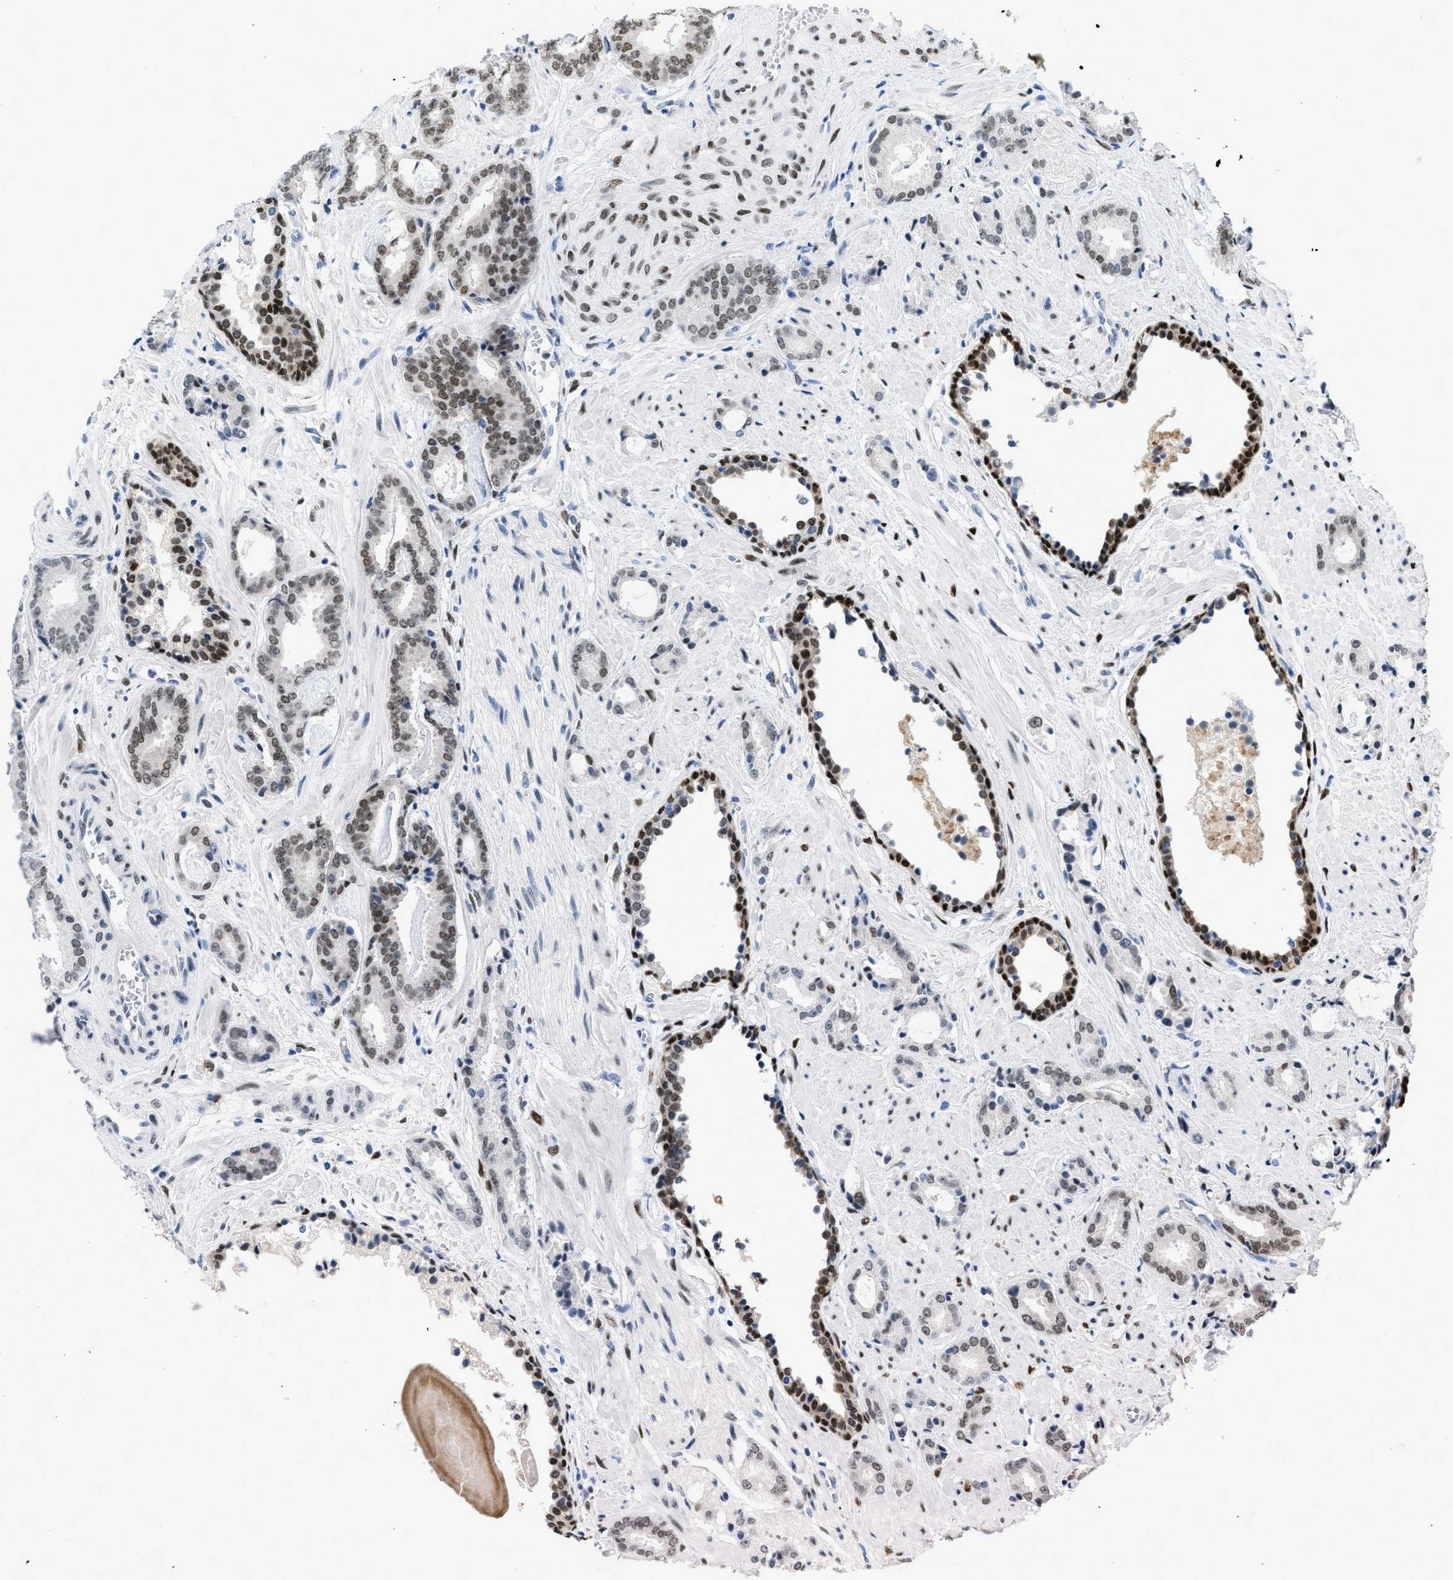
{"staining": {"intensity": "moderate", "quantity": "25%-75%", "location": "nuclear"}, "tissue": "prostate cancer", "cell_type": "Tumor cells", "image_type": "cancer", "snomed": [{"axis": "morphology", "description": "Adenocarcinoma, Low grade"}, {"axis": "topography", "description": "Prostate"}], "caption": "Immunohistochemical staining of human prostate cancer (low-grade adenocarcinoma) shows medium levels of moderate nuclear protein staining in about 25%-75% of tumor cells. Using DAB (brown) and hematoxylin (blue) stains, captured at high magnification using brightfield microscopy.", "gene": "NFIX", "patient": {"sex": "male", "age": 53}}